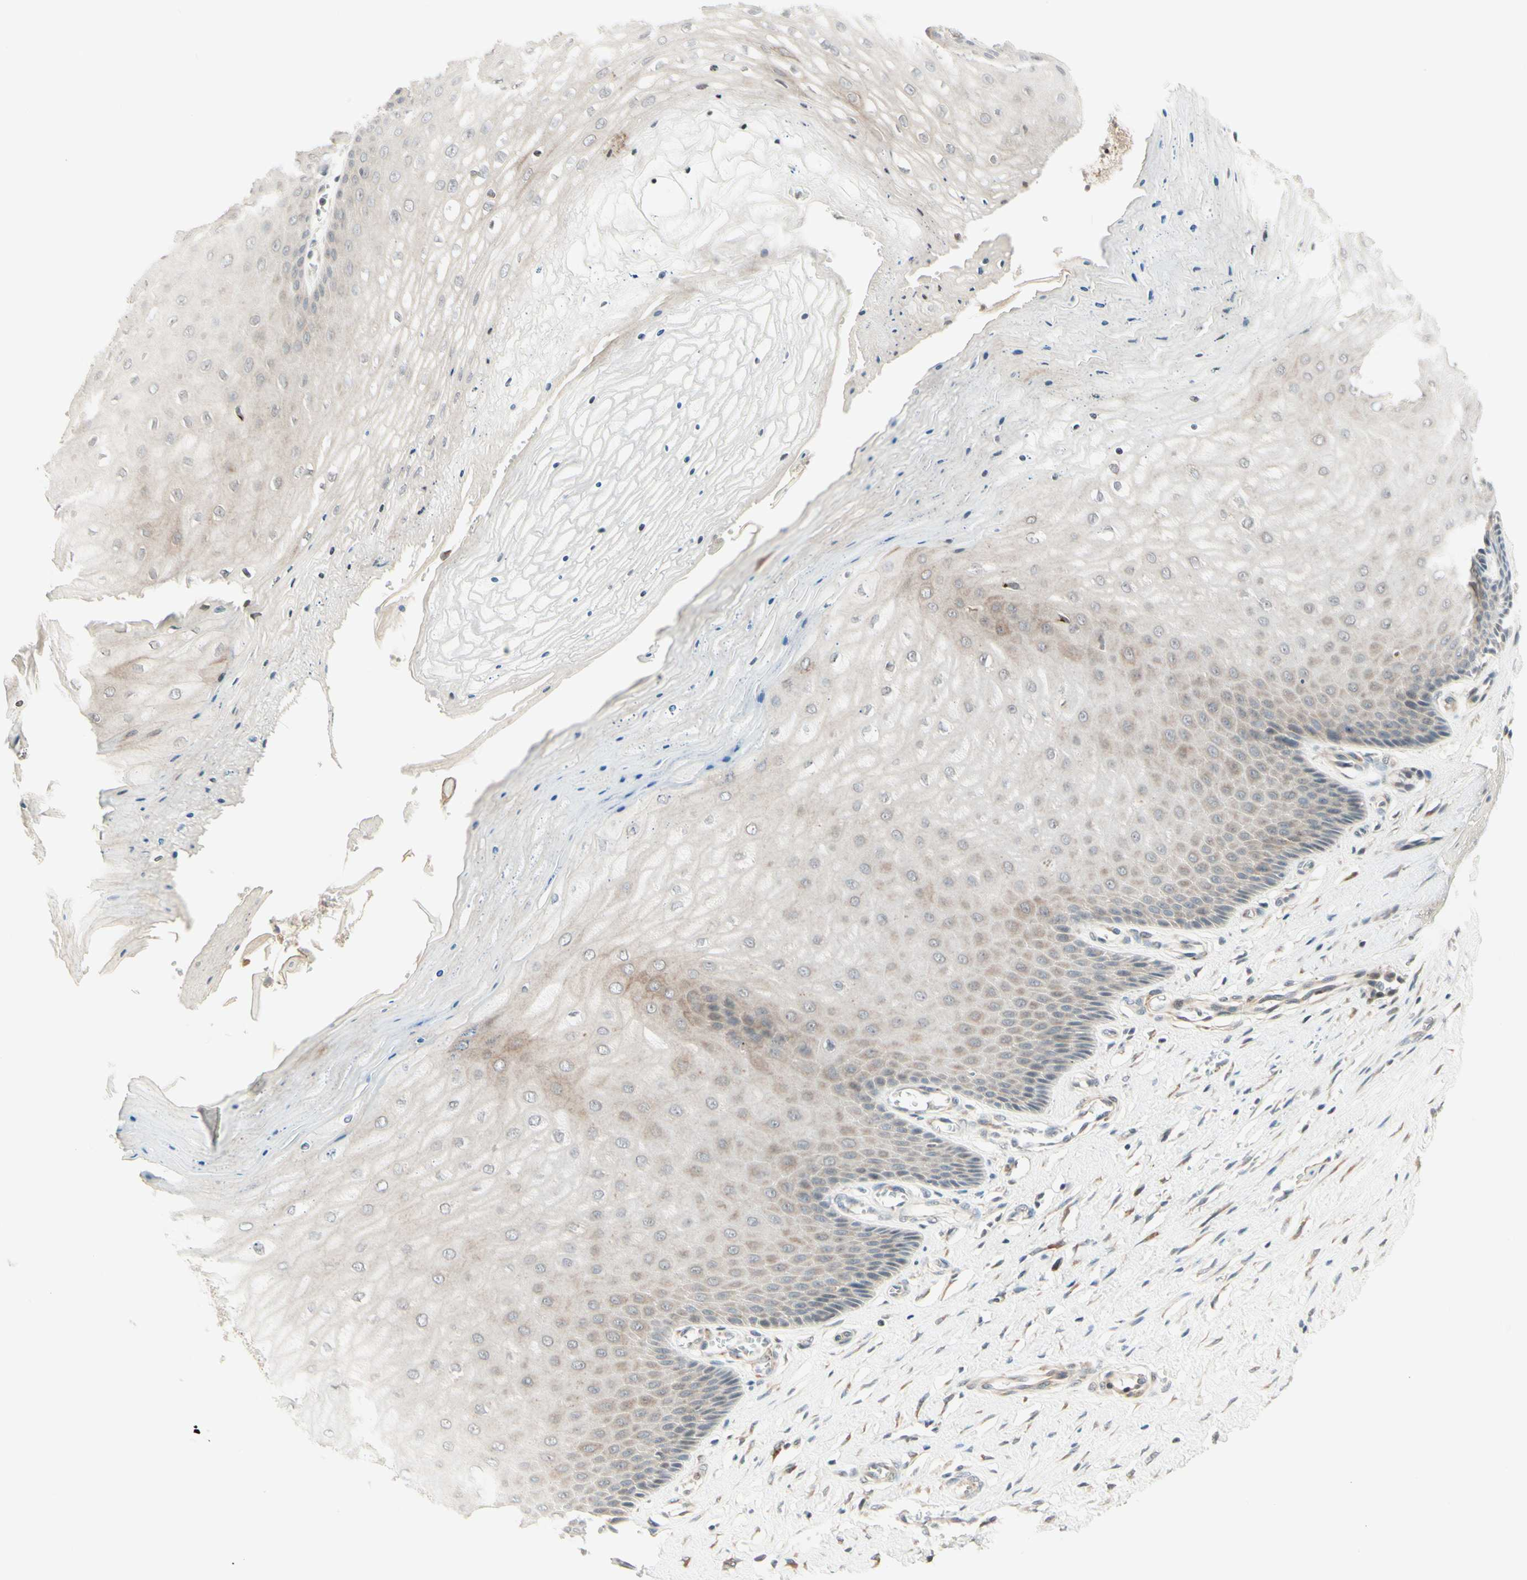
{"staining": {"intensity": "weak", "quantity": ">75%", "location": "cytoplasmic/membranous"}, "tissue": "cervix", "cell_type": "Glandular cells", "image_type": "normal", "snomed": [{"axis": "morphology", "description": "Normal tissue, NOS"}, {"axis": "topography", "description": "Cervix"}], "caption": "This micrograph shows immunohistochemistry (IHC) staining of normal cervix, with low weak cytoplasmic/membranous staining in about >75% of glandular cells.", "gene": "ZW10", "patient": {"sex": "female", "age": 55}}